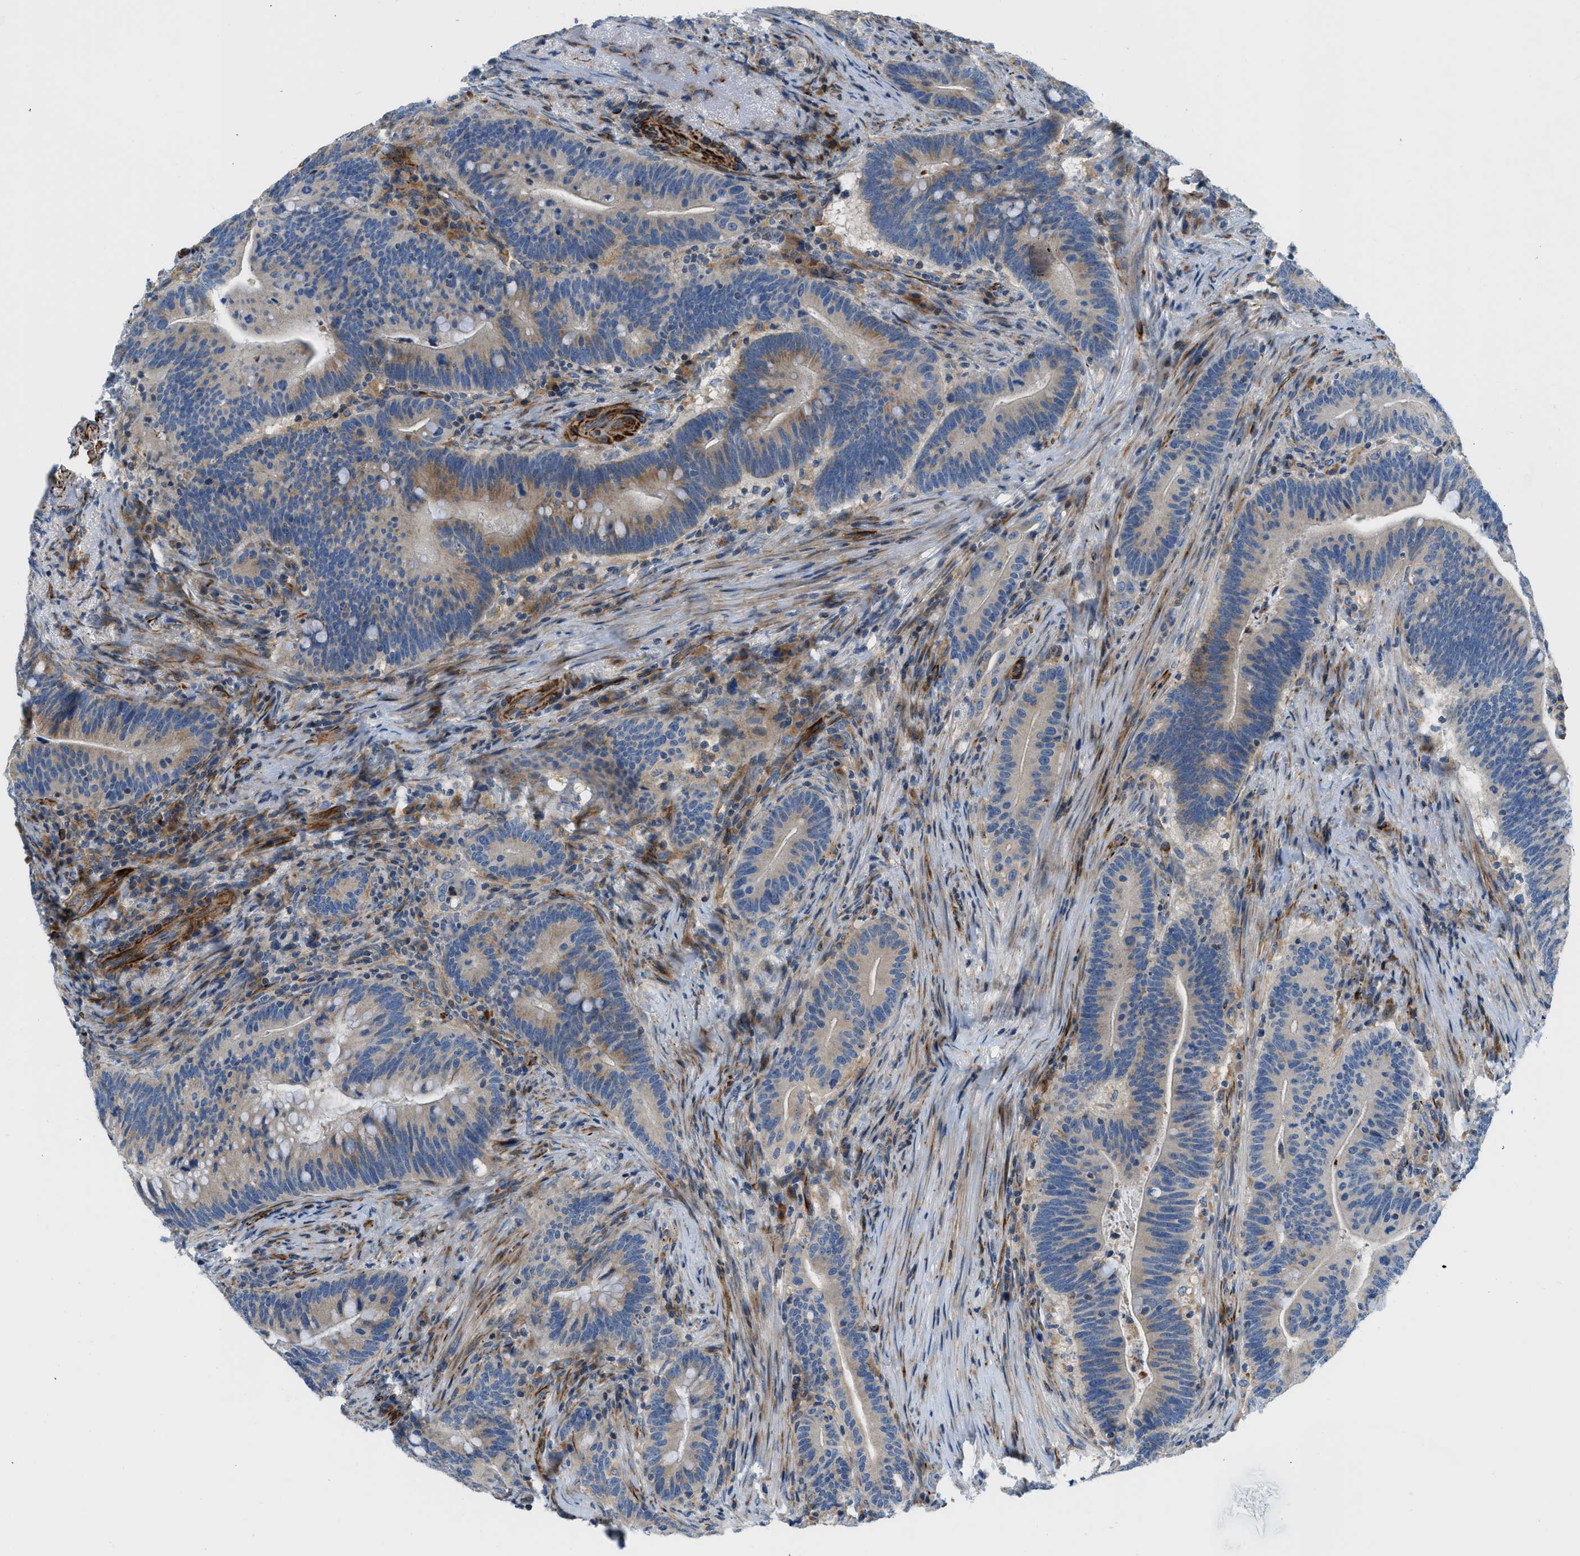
{"staining": {"intensity": "moderate", "quantity": "<25%", "location": "cytoplasmic/membranous"}, "tissue": "colorectal cancer", "cell_type": "Tumor cells", "image_type": "cancer", "snomed": [{"axis": "morphology", "description": "Normal tissue, NOS"}, {"axis": "morphology", "description": "Adenocarcinoma, NOS"}, {"axis": "topography", "description": "Colon"}], "caption": "Moderate cytoplasmic/membranous expression is appreciated in approximately <25% of tumor cells in colorectal cancer (adenocarcinoma).", "gene": "ZNF831", "patient": {"sex": "female", "age": 66}}